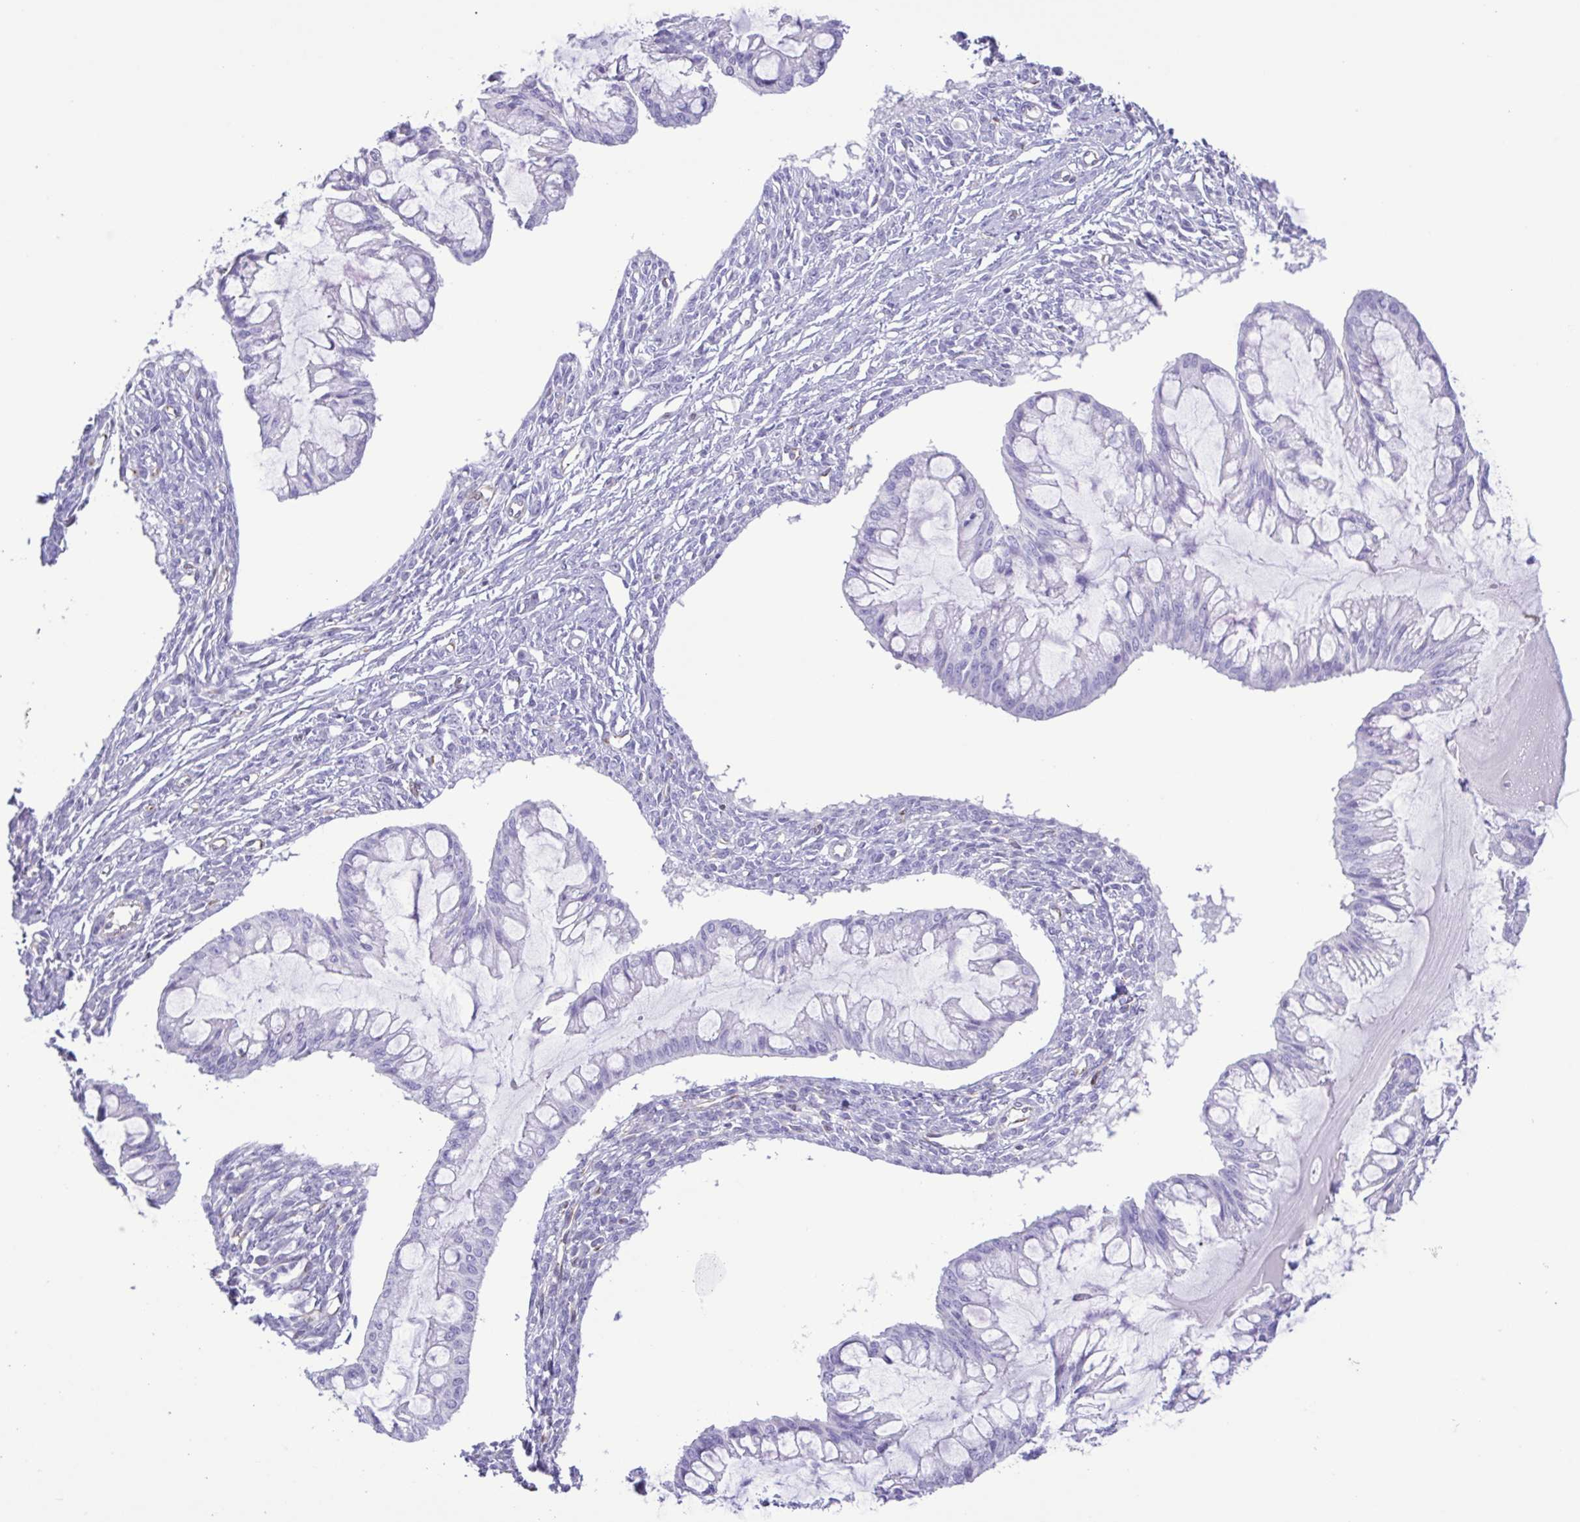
{"staining": {"intensity": "negative", "quantity": "none", "location": "none"}, "tissue": "ovarian cancer", "cell_type": "Tumor cells", "image_type": "cancer", "snomed": [{"axis": "morphology", "description": "Cystadenocarcinoma, mucinous, NOS"}, {"axis": "topography", "description": "Ovary"}], "caption": "The image exhibits no staining of tumor cells in ovarian cancer (mucinous cystadenocarcinoma). The staining is performed using DAB (3,3'-diaminobenzidine) brown chromogen with nuclei counter-stained in using hematoxylin.", "gene": "FLT1", "patient": {"sex": "female", "age": 73}}